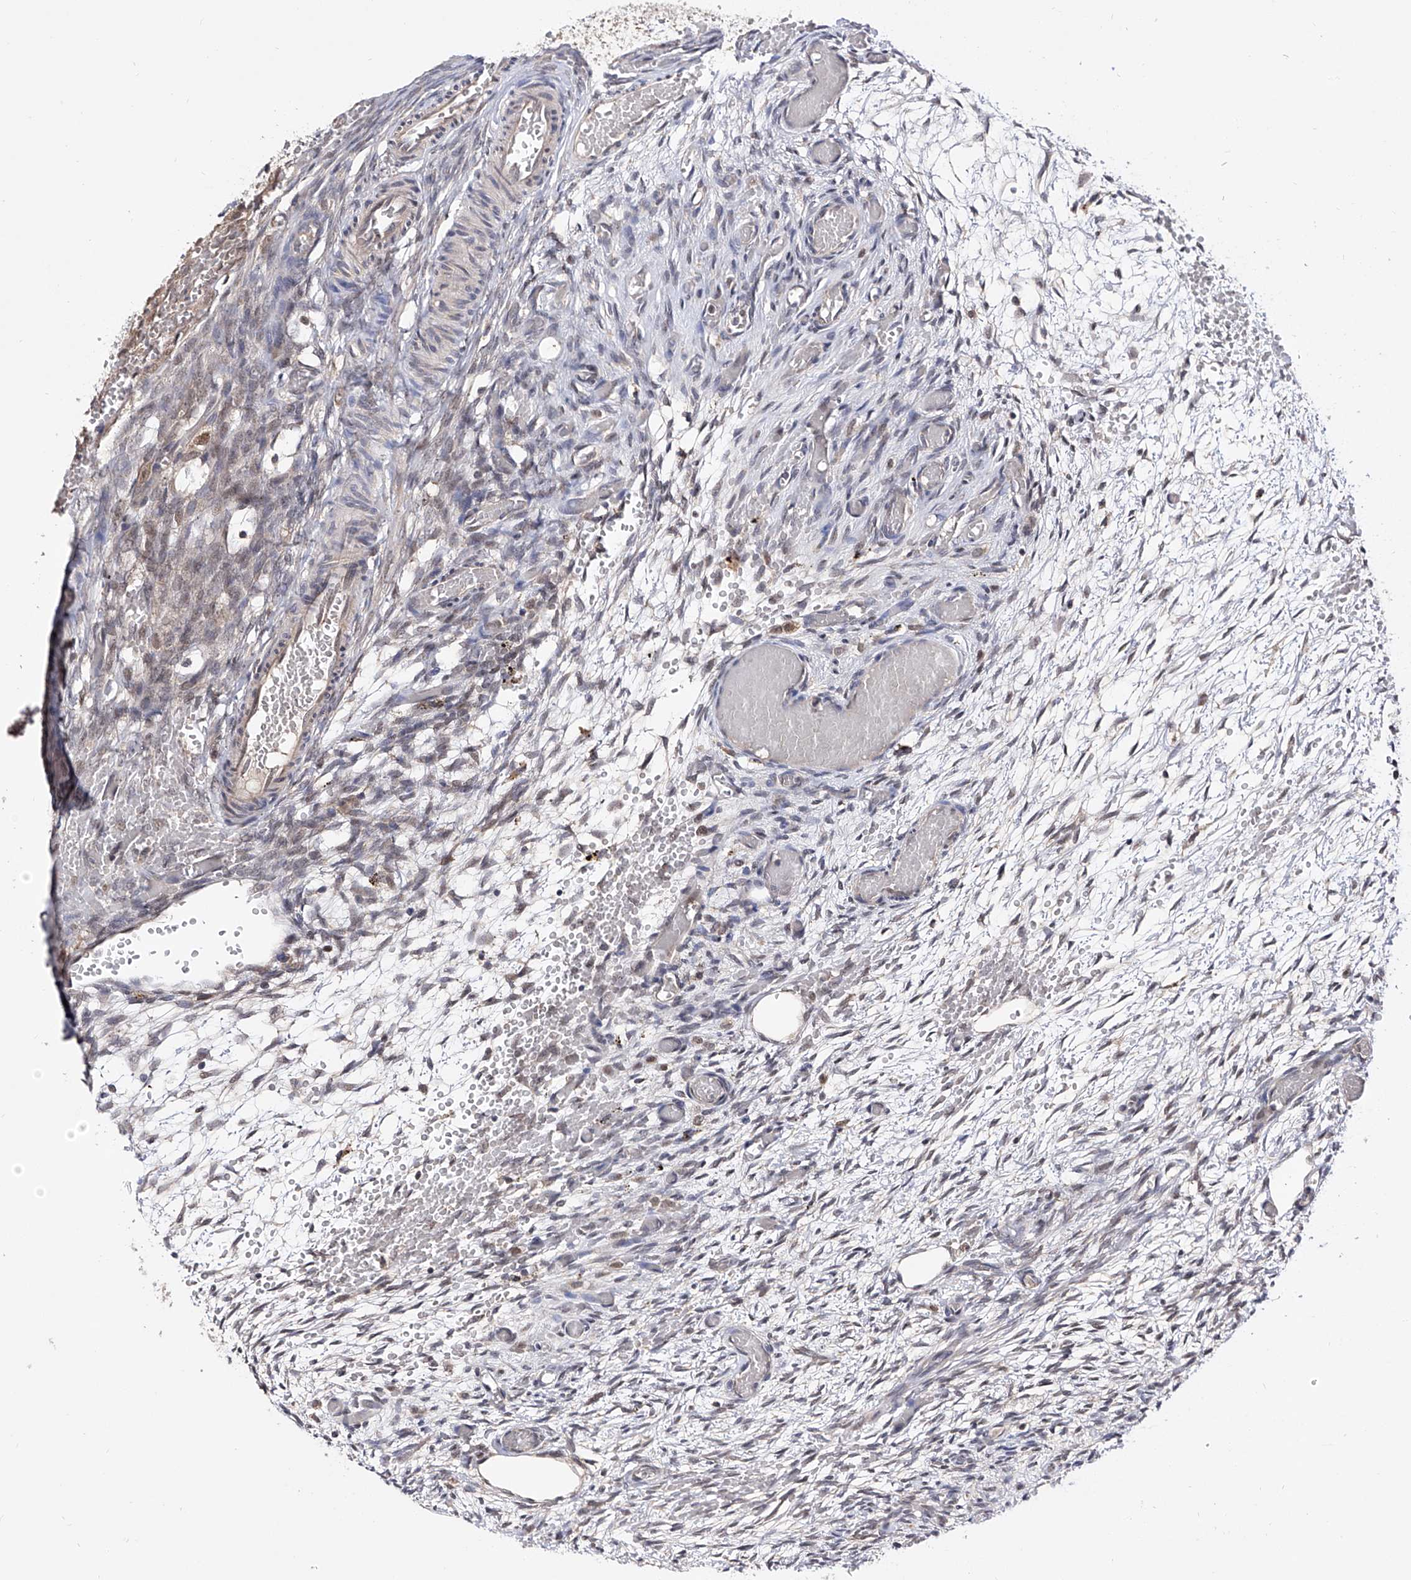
{"staining": {"intensity": "weak", "quantity": "<25%", "location": "cytoplasmic/membranous"}, "tissue": "ovary", "cell_type": "Ovarian stroma cells", "image_type": "normal", "snomed": [{"axis": "morphology", "description": "Adenocarcinoma, NOS"}, {"axis": "topography", "description": "Endometrium"}], "caption": "Immunohistochemistry histopathology image of unremarkable ovary stained for a protein (brown), which exhibits no expression in ovarian stroma cells.", "gene": "USP45", "patient": {"sex": "female", "age": 32}}